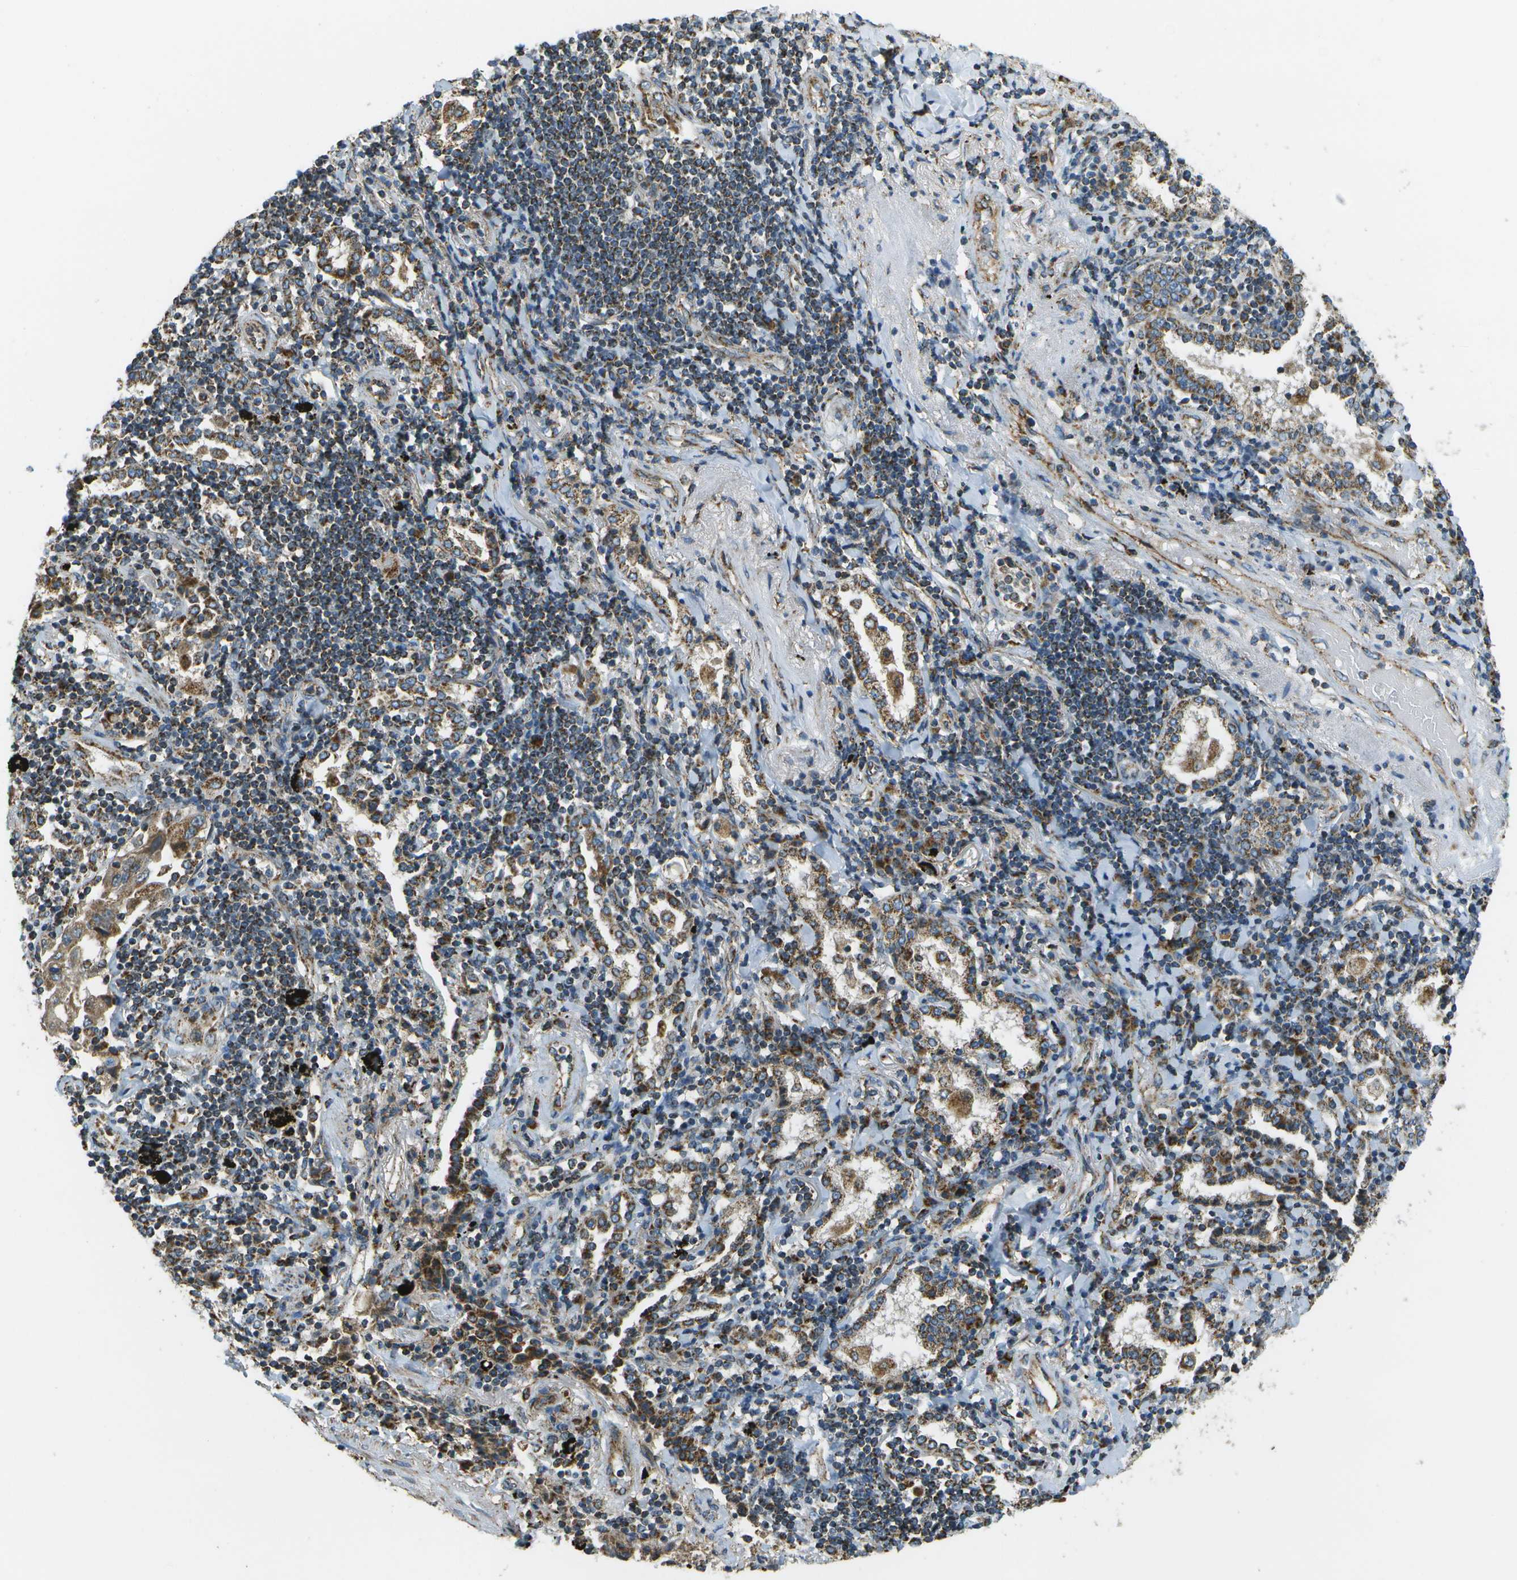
{"staining": {"intensity": "moderate", "quantity": ">75%", "location": "cytoplasmic/membranous"}, "tissue": "lung cancer", "cell_type": "Tumor cells", "image_type": "cancer", "snomed": [{"axis": "morphology", "description": "Adenocarcinoma, NOS"}, {"axis": "topography", "description": "Lung"}], "caption": "DAB immunohistochemical staining of human adenocarcinoma (lung) shows moderate cytoplasmic/membranous protein positivity in approximately >75% of tumor cells. The staining was performed using DAB (3,3'-diaminobenzidine) to visualize the protein expression in brown, while the nuclei were stained in blue with hematoxylin (Magnification: 20x).", "gene": "NRK", "patient": {"sex": "female", "age": 65}}